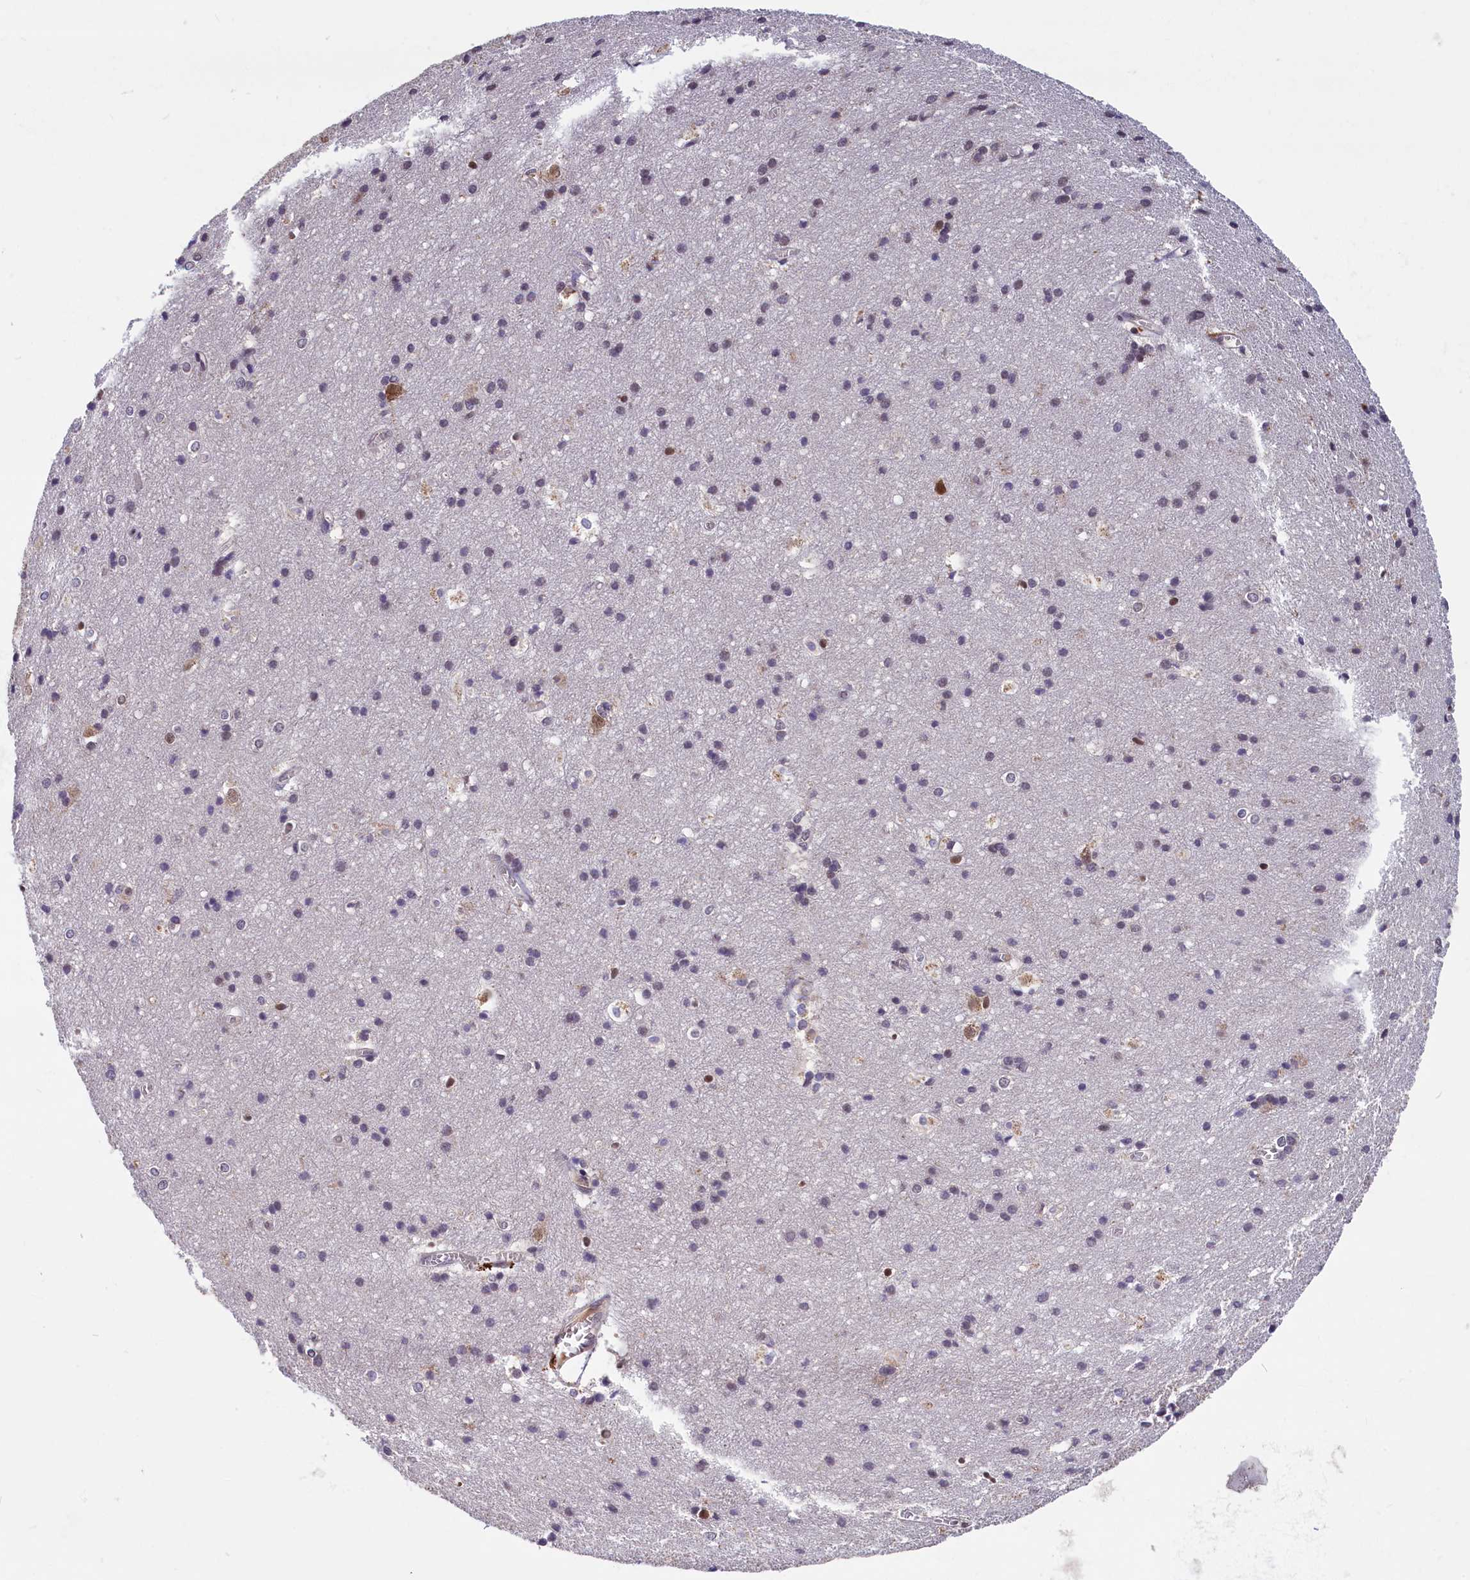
{"staining": {"intensity": "negative", "quantity": "none", "location": "none"}, "tissue": "cerebral cortex", "cell_type": "Endothelial cells", "image_type": "normal", "snomed": [{"axis": "morphology", "description": "Normal tissue, NOS"}, {"axis": "topography", "description": "Cerebral cortex"}], "caption": "An IHC photomicrograph of normal cerebral cortex is shown. There is no staining in endothelial cells of cerebral cortex. (DAB (3,3'-diaminobenzidine) immunohistochemistry with hematoxylin counter stain).", "gene": "KCNK6", "patient": {"sex": "male", "age": 54}}